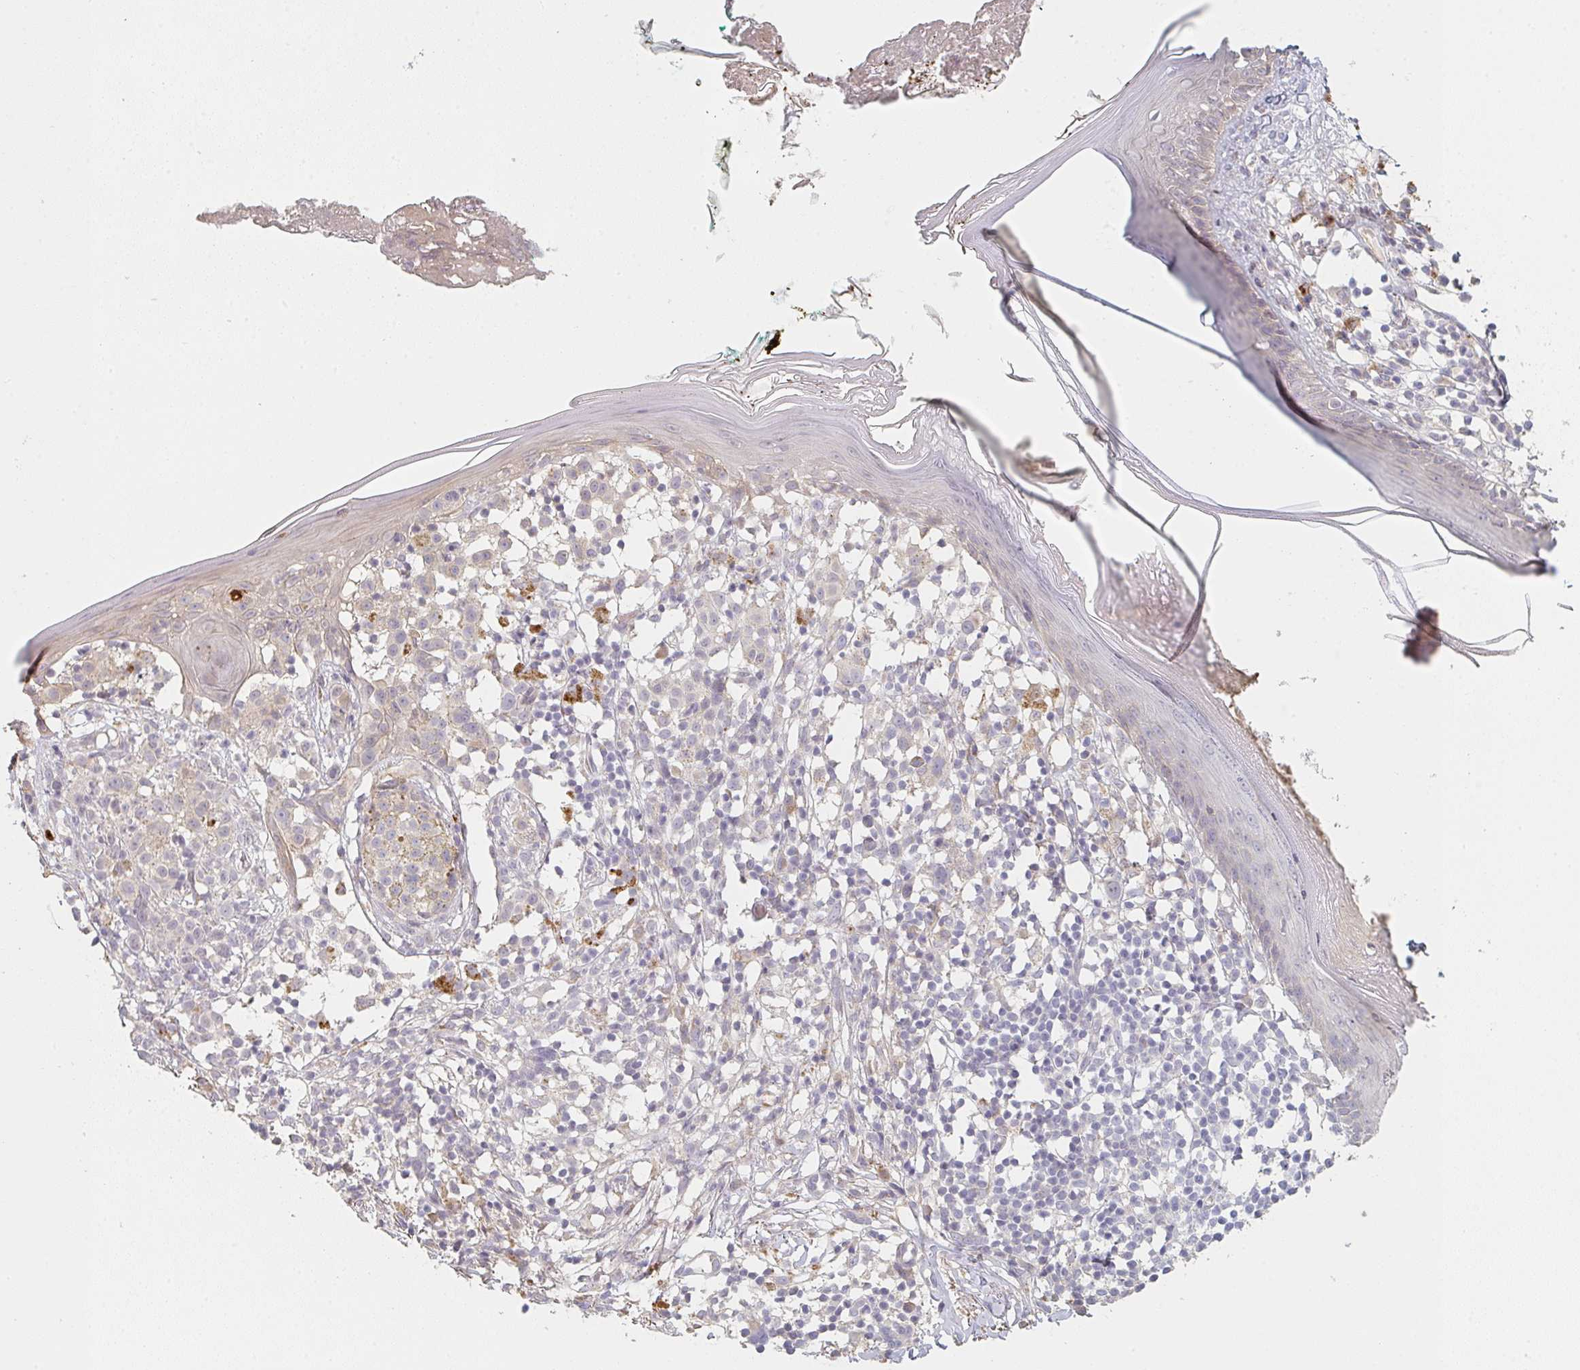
{"staining": {"intensity": "negative", "quantity": "none", "location": "none"}, "tissue": "skin", "cell_type": "Fibroblasts", "image_type": "normal", "snomed": [{"axis": "morphology", "description": "Normal tissue, NOS"}, {"axis": "topography", "description": "Skin"}], "caption": "Immunohistochemistry (IHC) of unremarkable human skin displays no positivity in fibroblasts.", "gene": "TMEM237", "patient": {"sex": "female", "age": 34}}